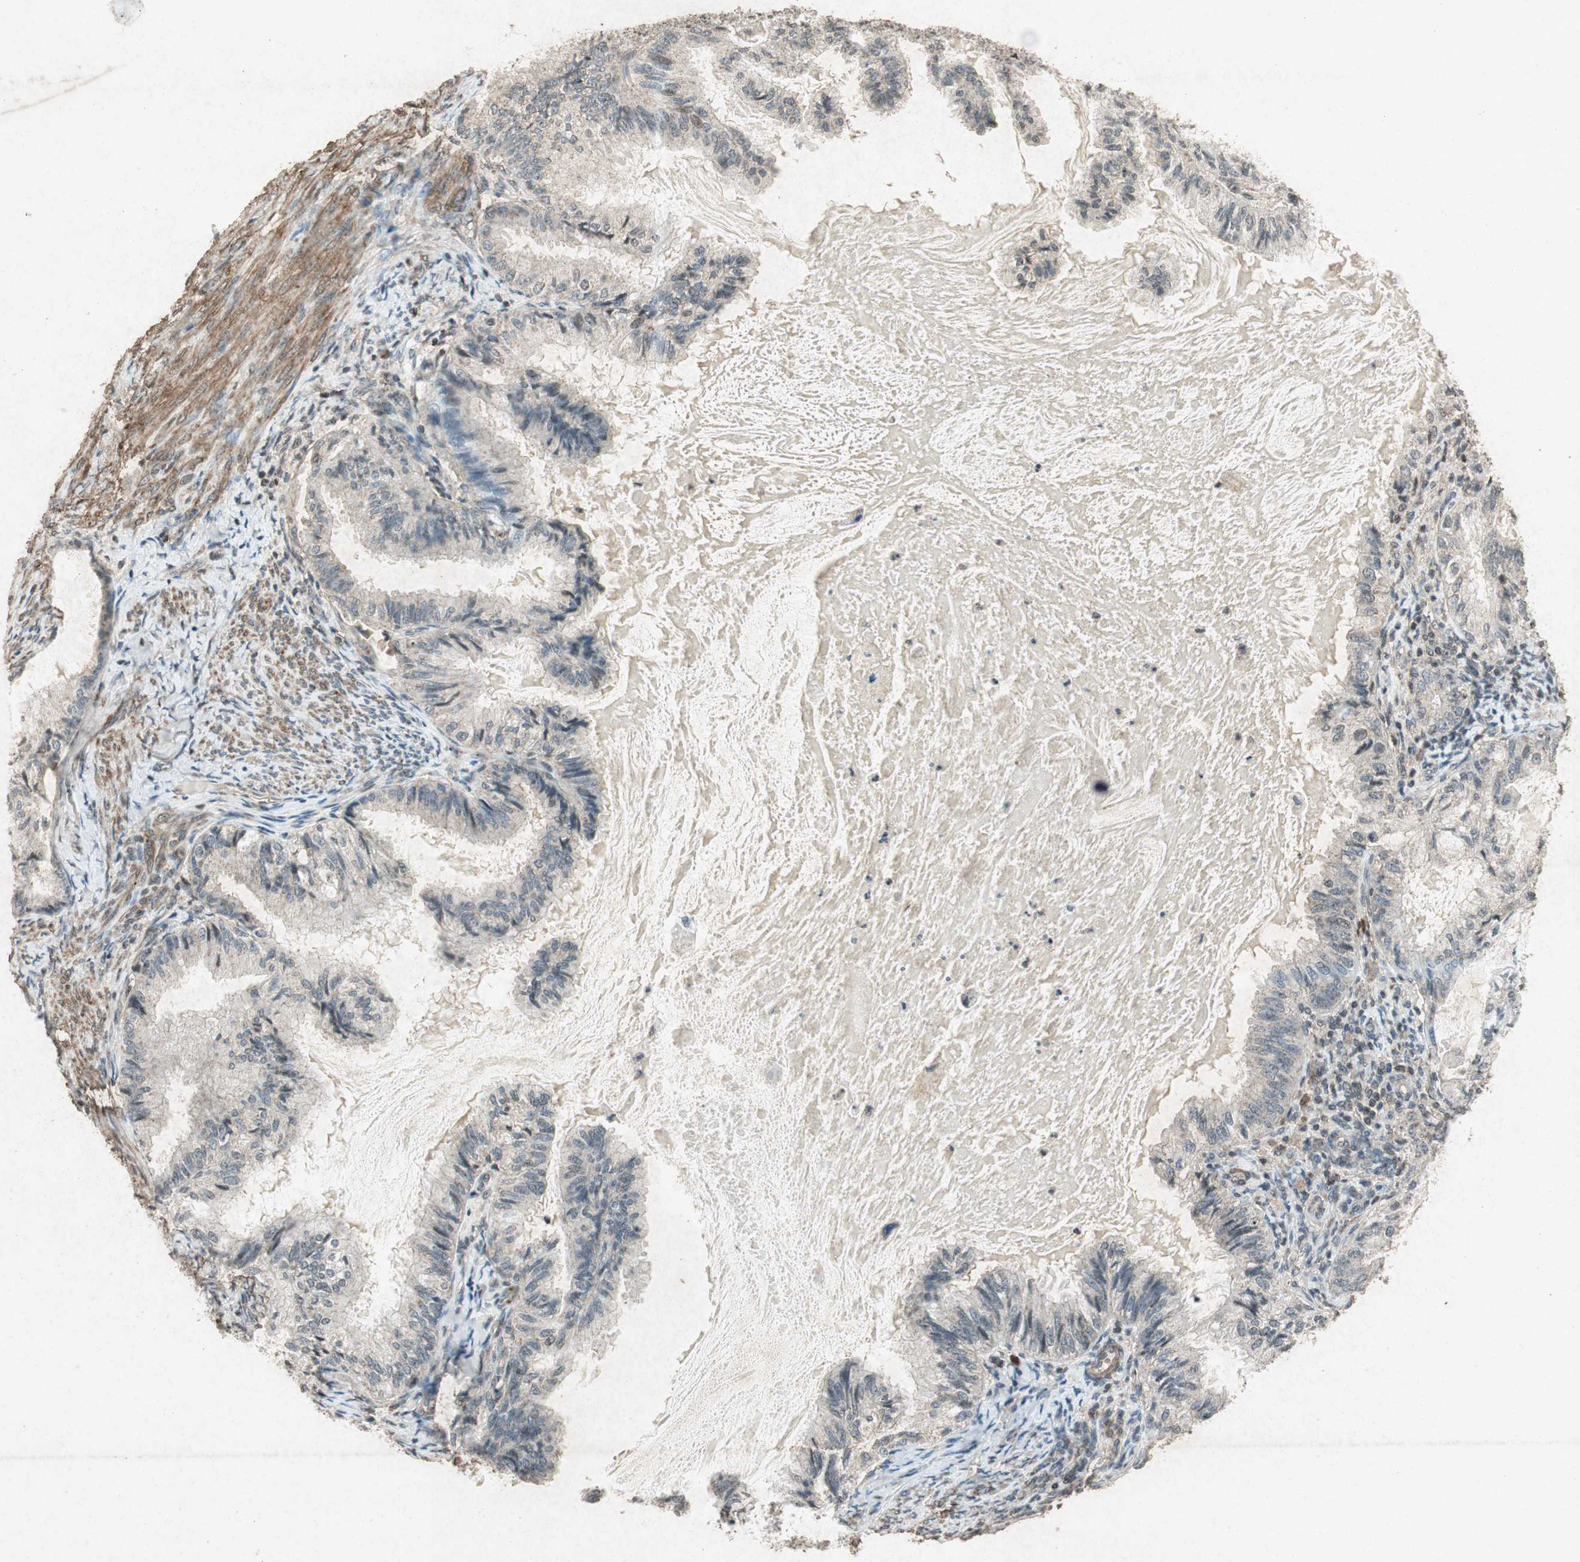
{"staining": {"intensity": "negative", "quantity": "none", "location": "none"}, "tissue": "cervical cancer", "cell_type": "Tumor cells", "image_type": "cancer", "snomed": [{"axis": "morphology", "description": "Normal tissue, NOS"}, {"axis": "morphology", "description": "Adenocarcinoma, NOS"}, {"axis": "topography", "description": "Cervix"}, {"axis": "topography", "description": "Endometrium"}], "caption": "IHC micrograph of neoplastic tissue: human adenocarcinoma (cervical) stained with DAB exhibits no significant protein staining in tumor cells.", "gene": "PRKG1", "patient": {"sex": "female", "age": 86}}